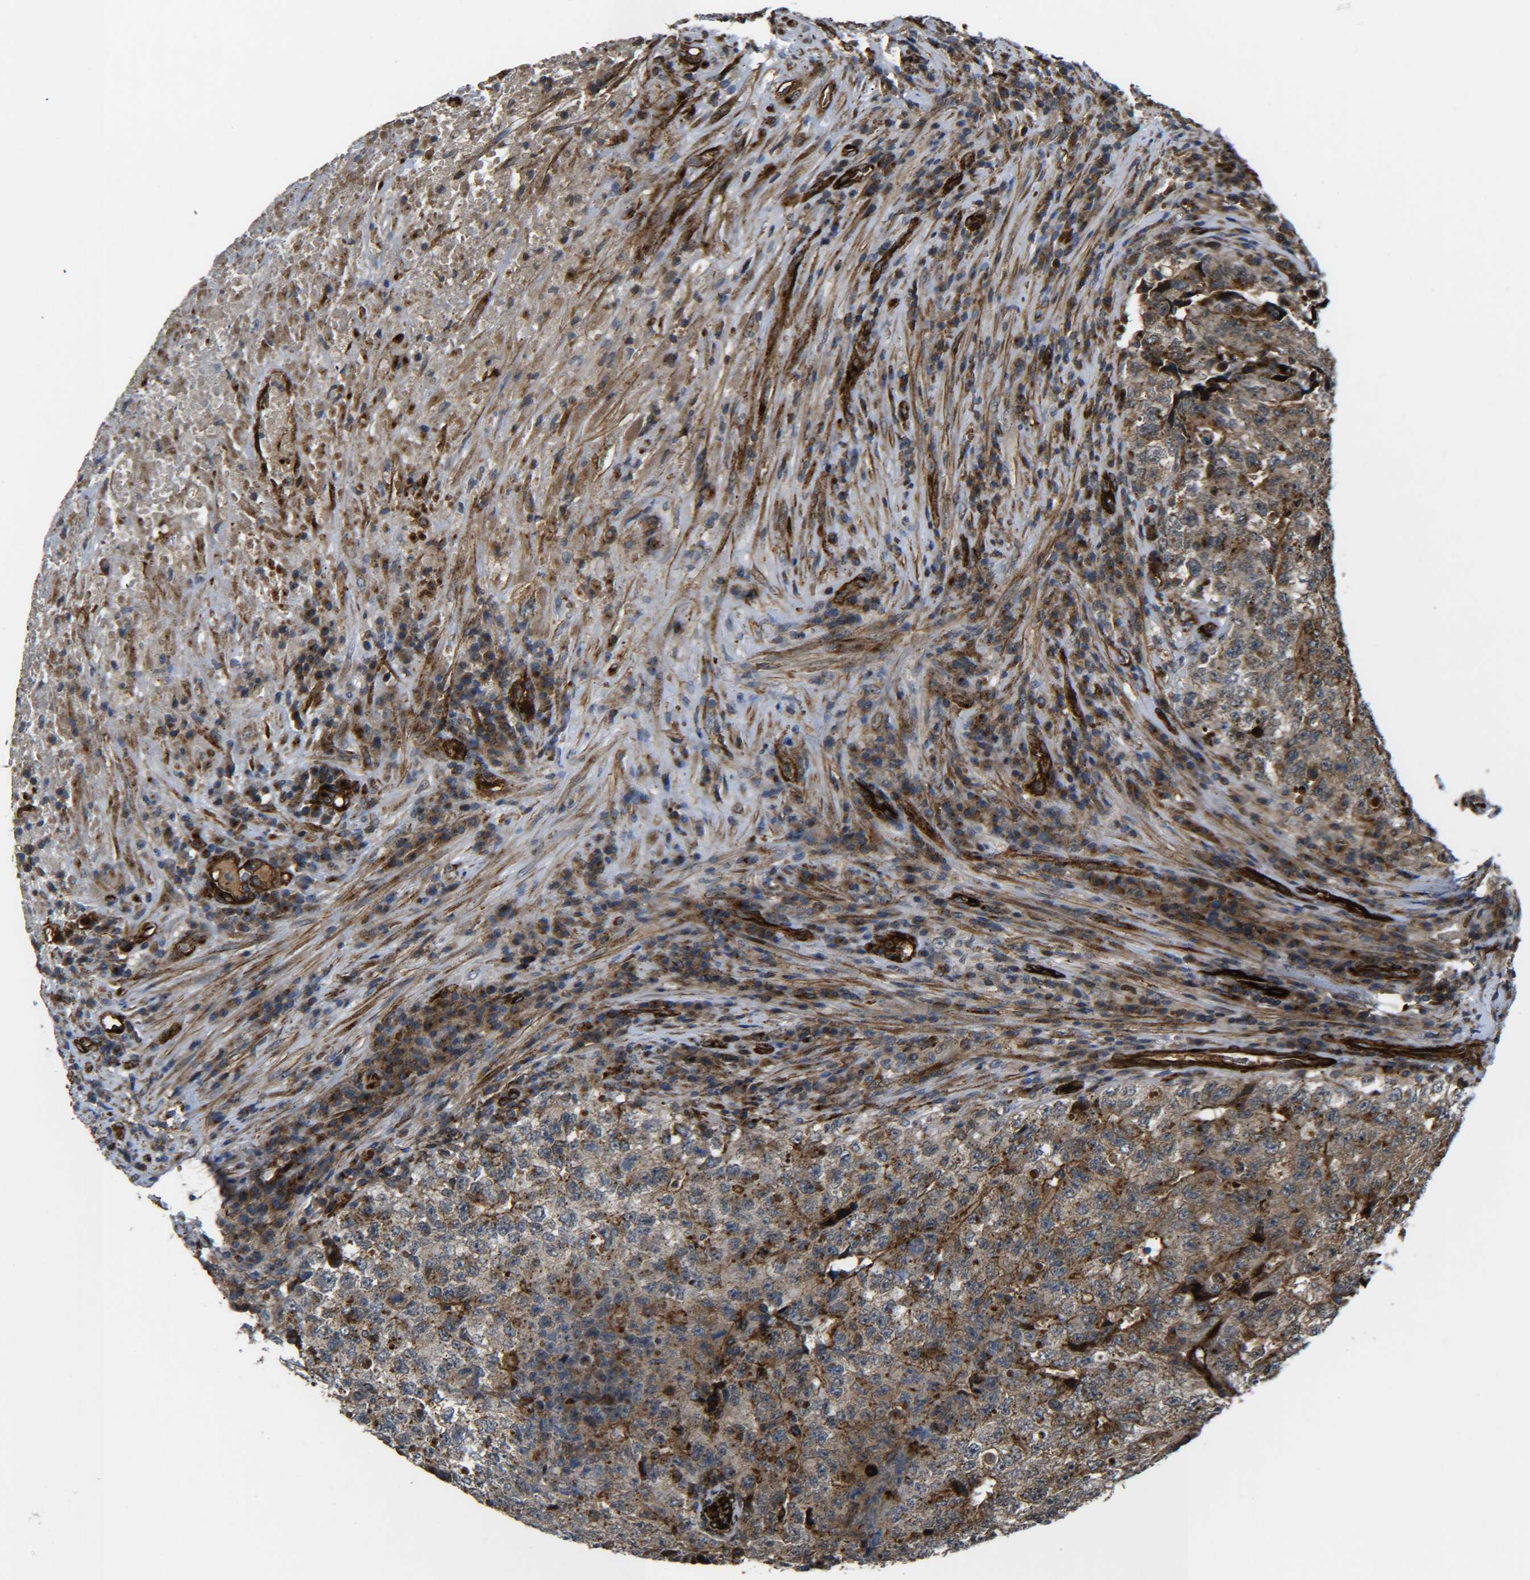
{"staining": {"intensity": "moderate", "quantity": ">75%", "location": "cytoplasmic/membranous"}, "tissue": "testis cancer", "cell_type": "Tumor cells", "image_type": "cancer", "snomed": [{"axis": "morphology", "description": "Necrosis, NOS"}, {"axis": "morphology", "description": "Carcinoma, Embryonal, NOS"}, {"axis": "topography", "description": "Testis"}], "caption": "A micrograph of human testis cancer (embryonal carcinoma) stained for a protein reveals moderate cytoplasmic/membranous brown staining in tumor cells.", "gene": "ECE1", "patient": {"sex": "male", "age": 19}}